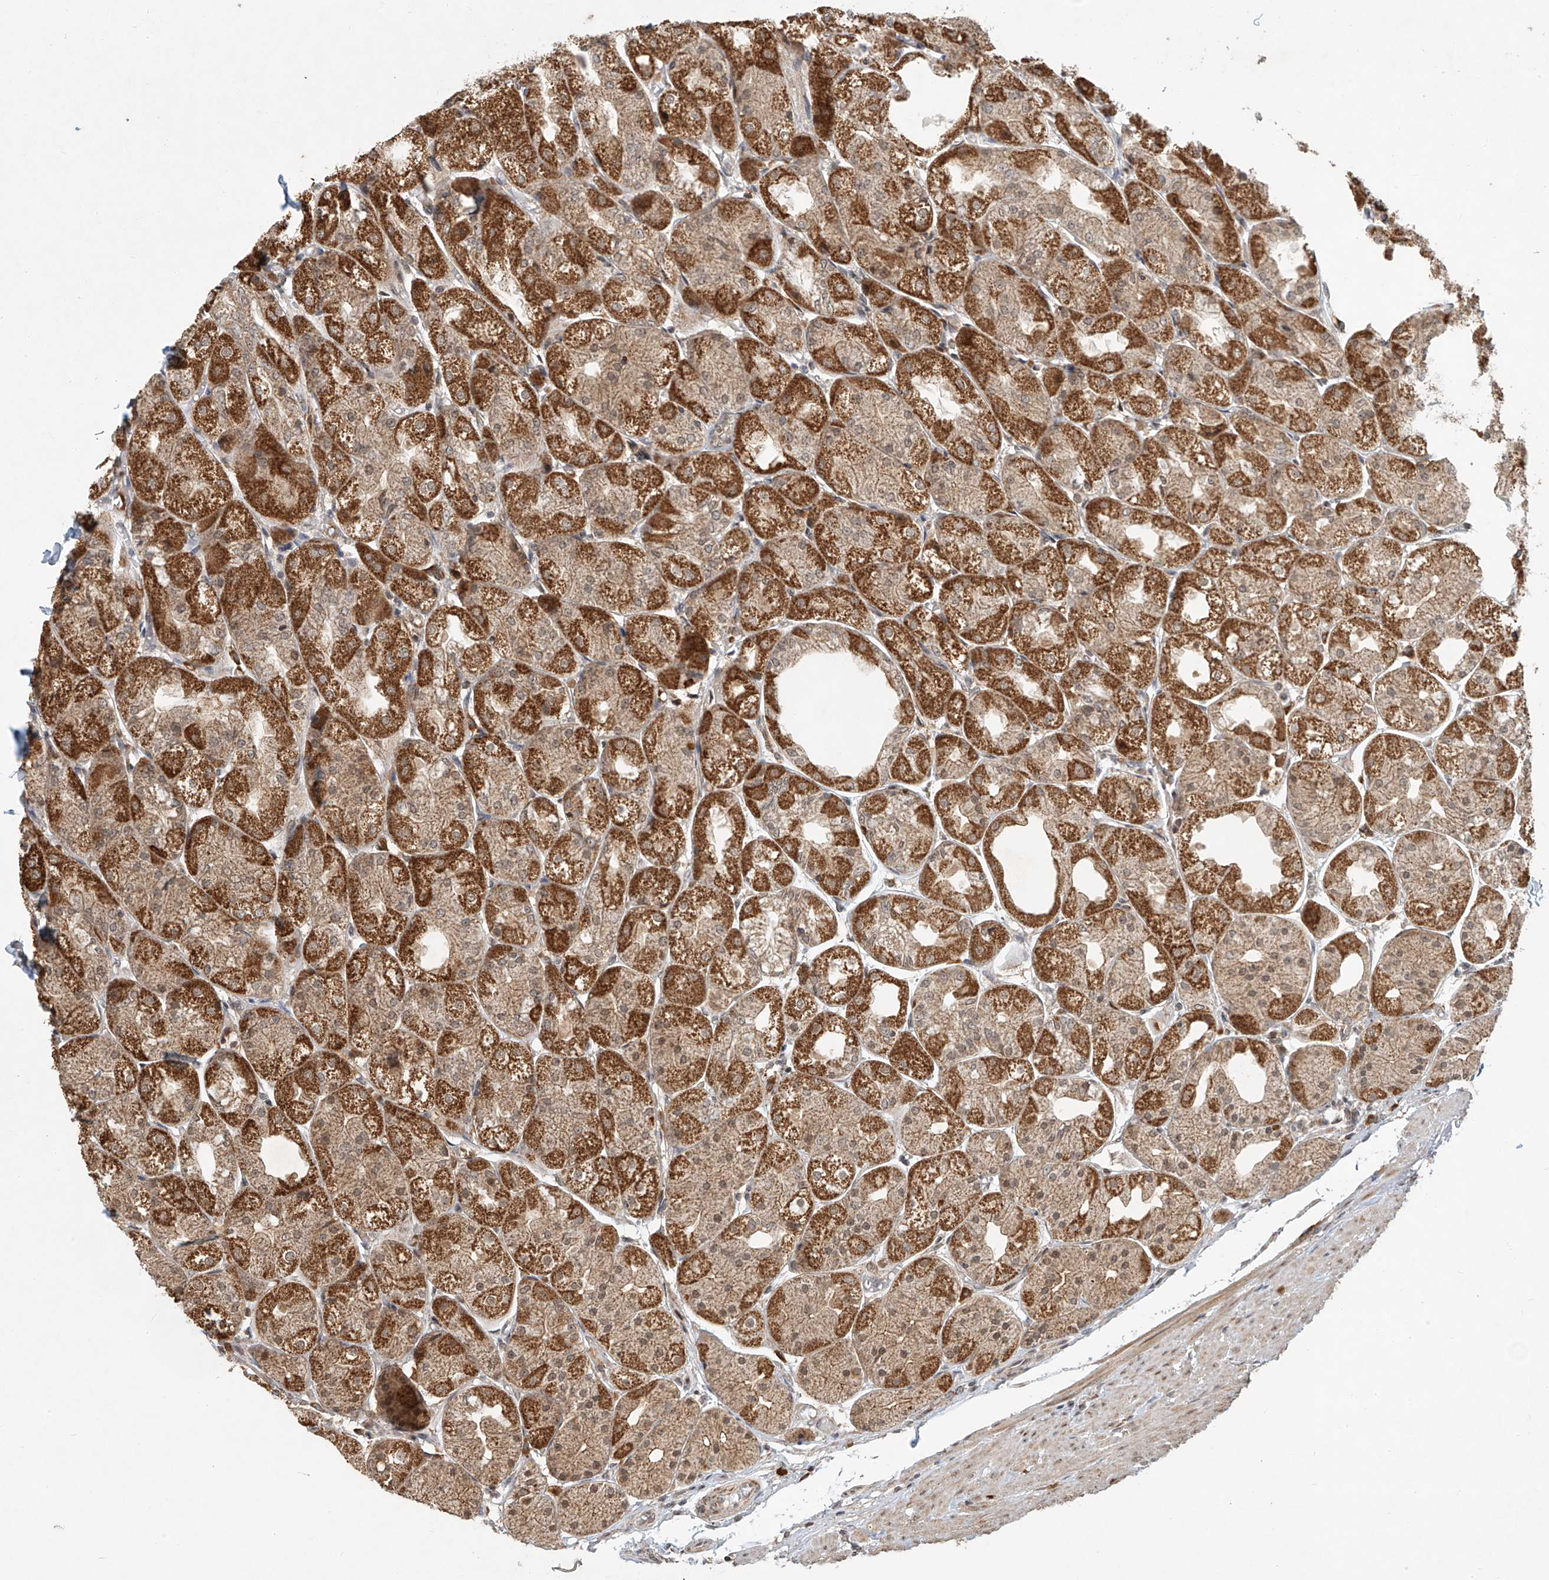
{"staining": {"intensity": "strong", "quantity": ">75%", "location": "cytoplasmic/membranous"}, "tissue": "stomach", "cell_type": "Glandular cells", "image_type": "normal", "snomed": [{"axis": "morphology", "description": "Normal tissue, NOS"}, {"axis": "topography", "description": "Stomach, upper"}], "caption": "Protein expression by IHC shows strong cytoplasmic/membranous positivity in approximately >75% of glandular cells in benign stomach.", "gene": "SYTL3", "patient": {"sex": "male", "age": 72}}